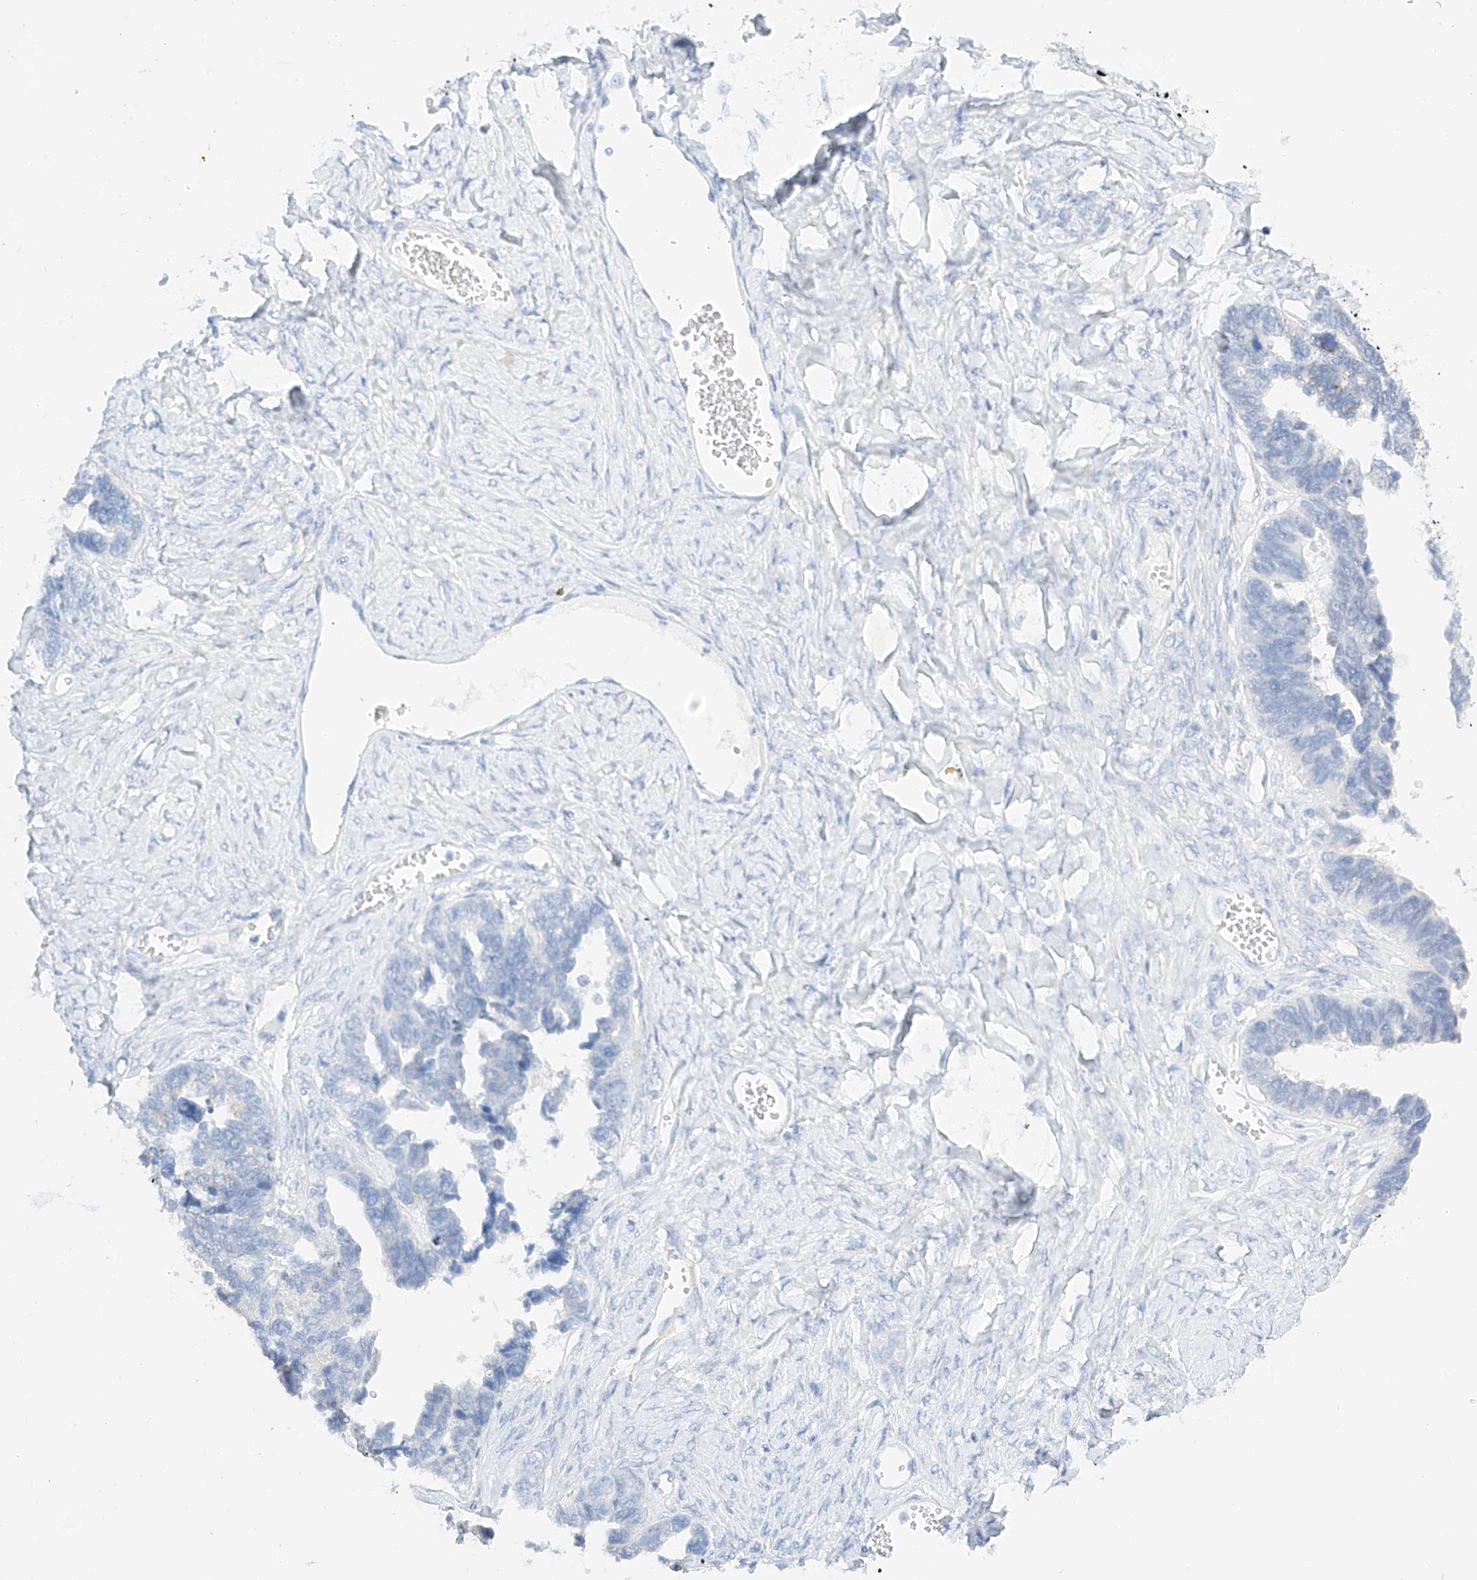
{"staining": {"intensity": "negative", "quantity": "none", "location": "none"}, "tissue": "ovarian cancer", "cell_type": "Tumor cells", "image_type": "cancer", "snomed": [{"axis": "morphology", "description": "Cystadenocarcinoma, serous, NOS"}, {"axis": "topography", "description": "Ovary"}], "caption": "The photomicrograph shows no significant expression in tumor cells of ovarian serous cystadenocarcinoma.", "gene": "CDCP2", "patient": {"sex": "female", "age": 79}}